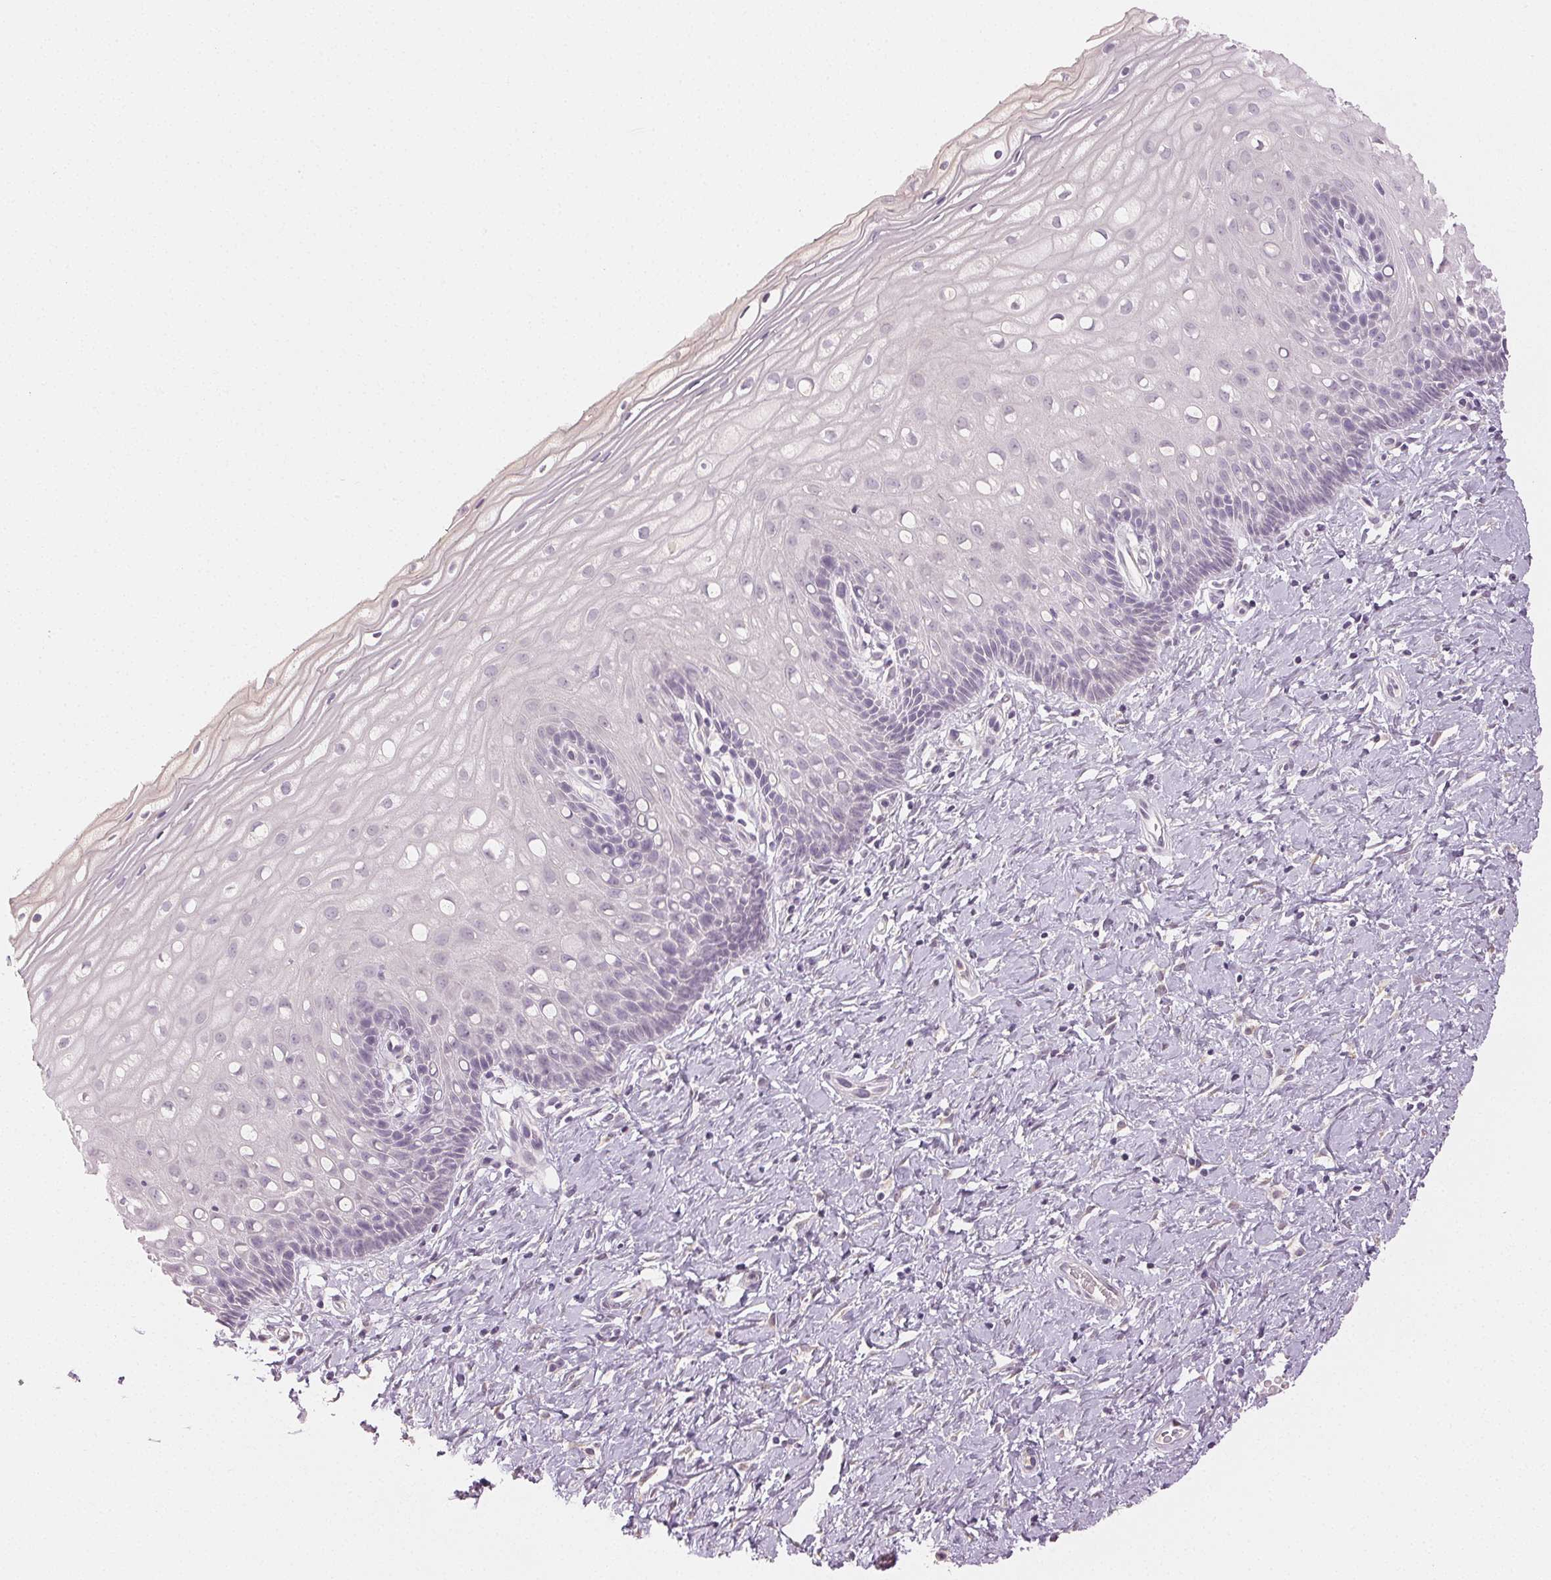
{"staining": {"intensity": "negative", "quantity": "none", "location": "none"}, "tissue": "cervix", "cell_type": "Glandular cells", "image_type": "normal", "snomed": [{"axis": "morphology", "description": "Normal tissue, NOS"}, {"axis": "topography", "description": "Cervix"}], "caption": "A photomicrograph of human cervix is negative for staining in glandular cells. The staining is performed using DAB (3,3'-diaminobenzidine) brown chromogen with nuclei counter-stained in using hematoxylin.", "gene": "MAP1LC3A", "patient": {"sex": "female", "age": 37}}